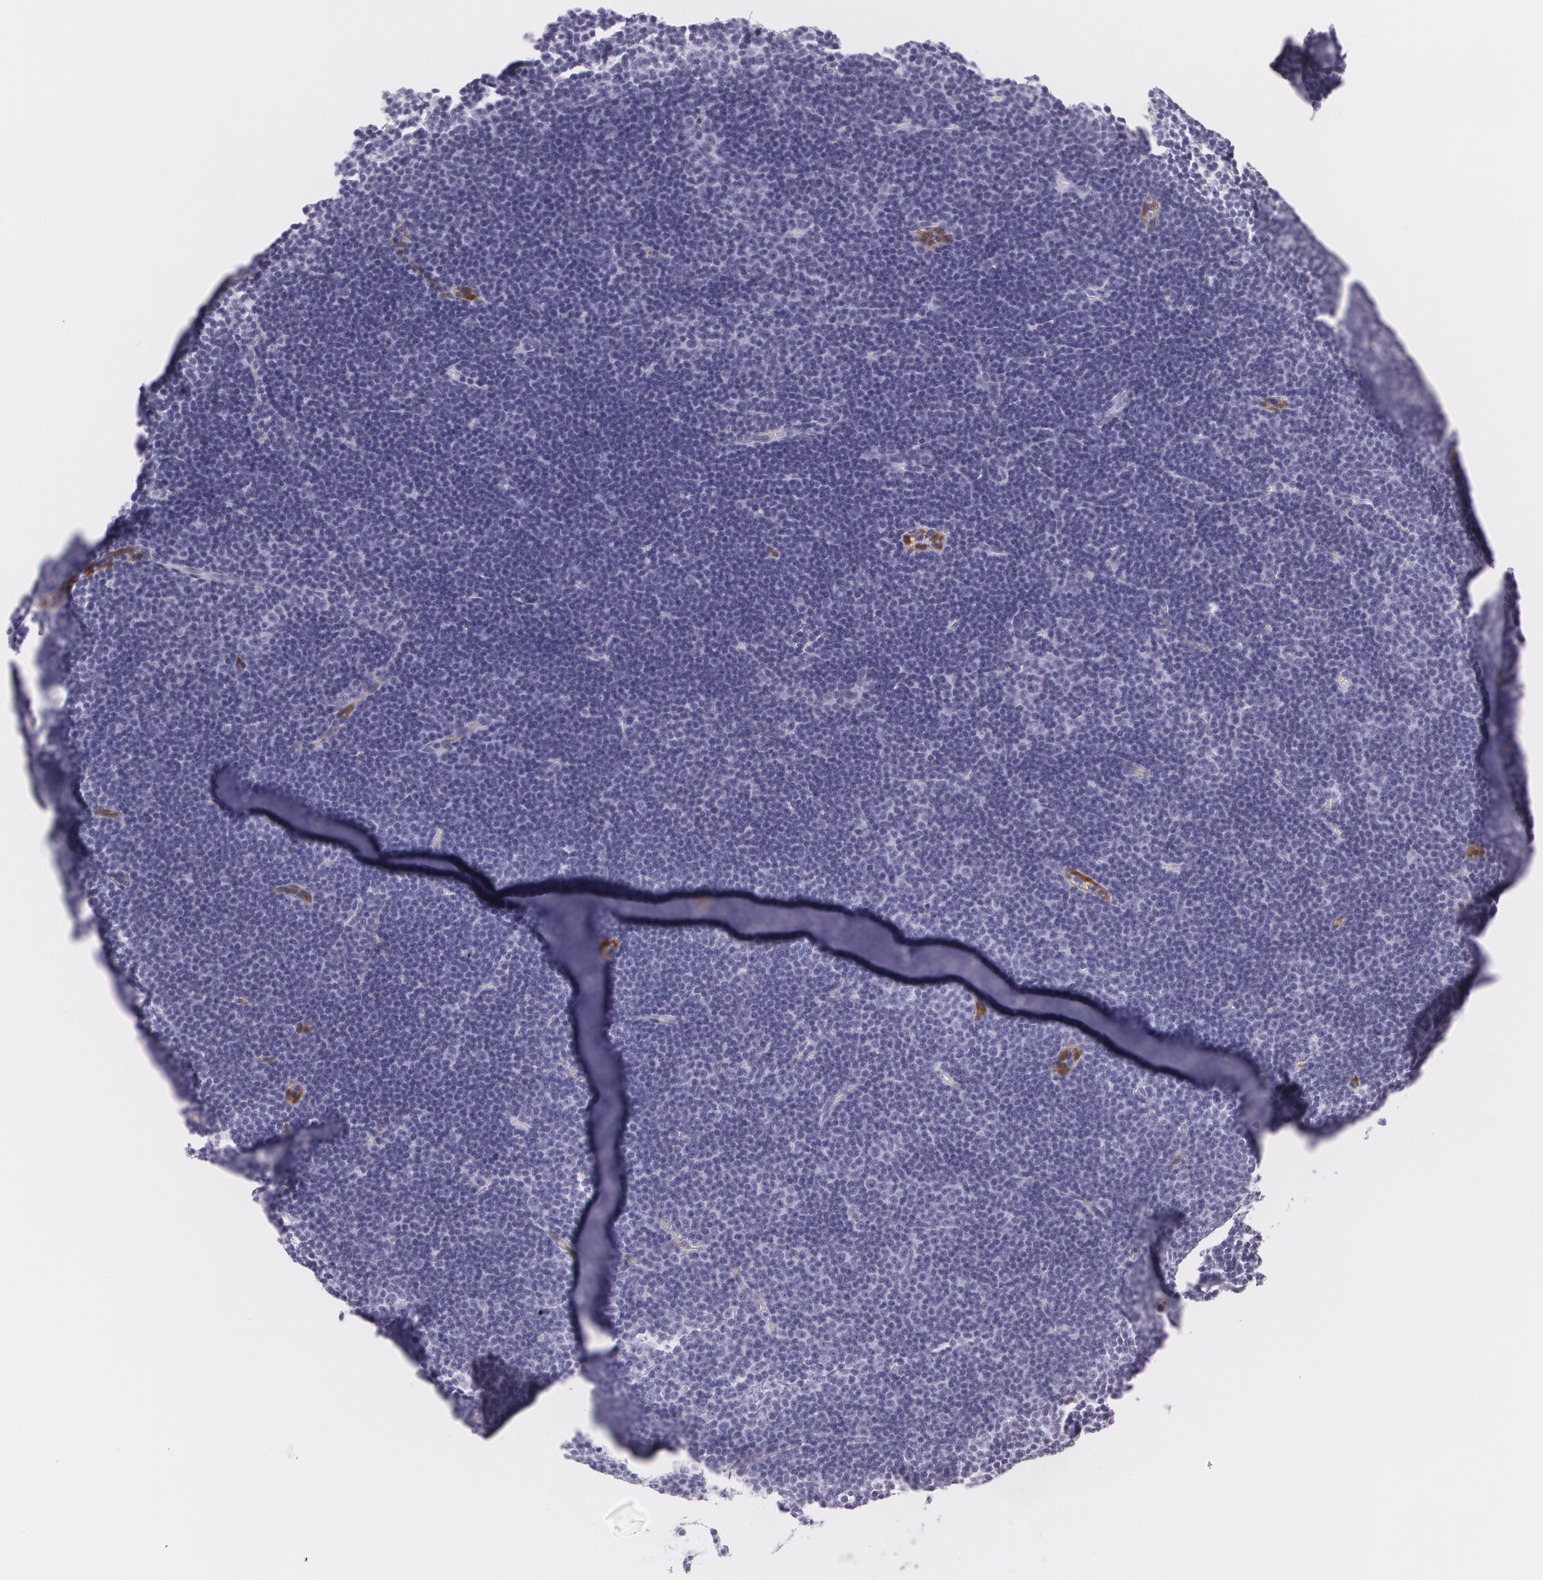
{"staining": {"intensity": "negative", "quantity": "none", "location": "none"}, "tissue": "lymphoma", "cell_type": "Tumor cells", "image_type": "cancer", "snomed": [{"axis": "morphology", "description": "Malignant lymphoma, non-Hodgkin's type, Low grade"}, {"axis": "topography", "description": "Lymph node"}], "caption": "DAB (3,3'-diaminobenzidine) immunohistochemical staining of human low-grade malignant lymphoma, non-Hodgkin's type displays no significant expression in tumor cells.", "gene": "SNCG", "patient": {"sex": "male", "age": 57}}